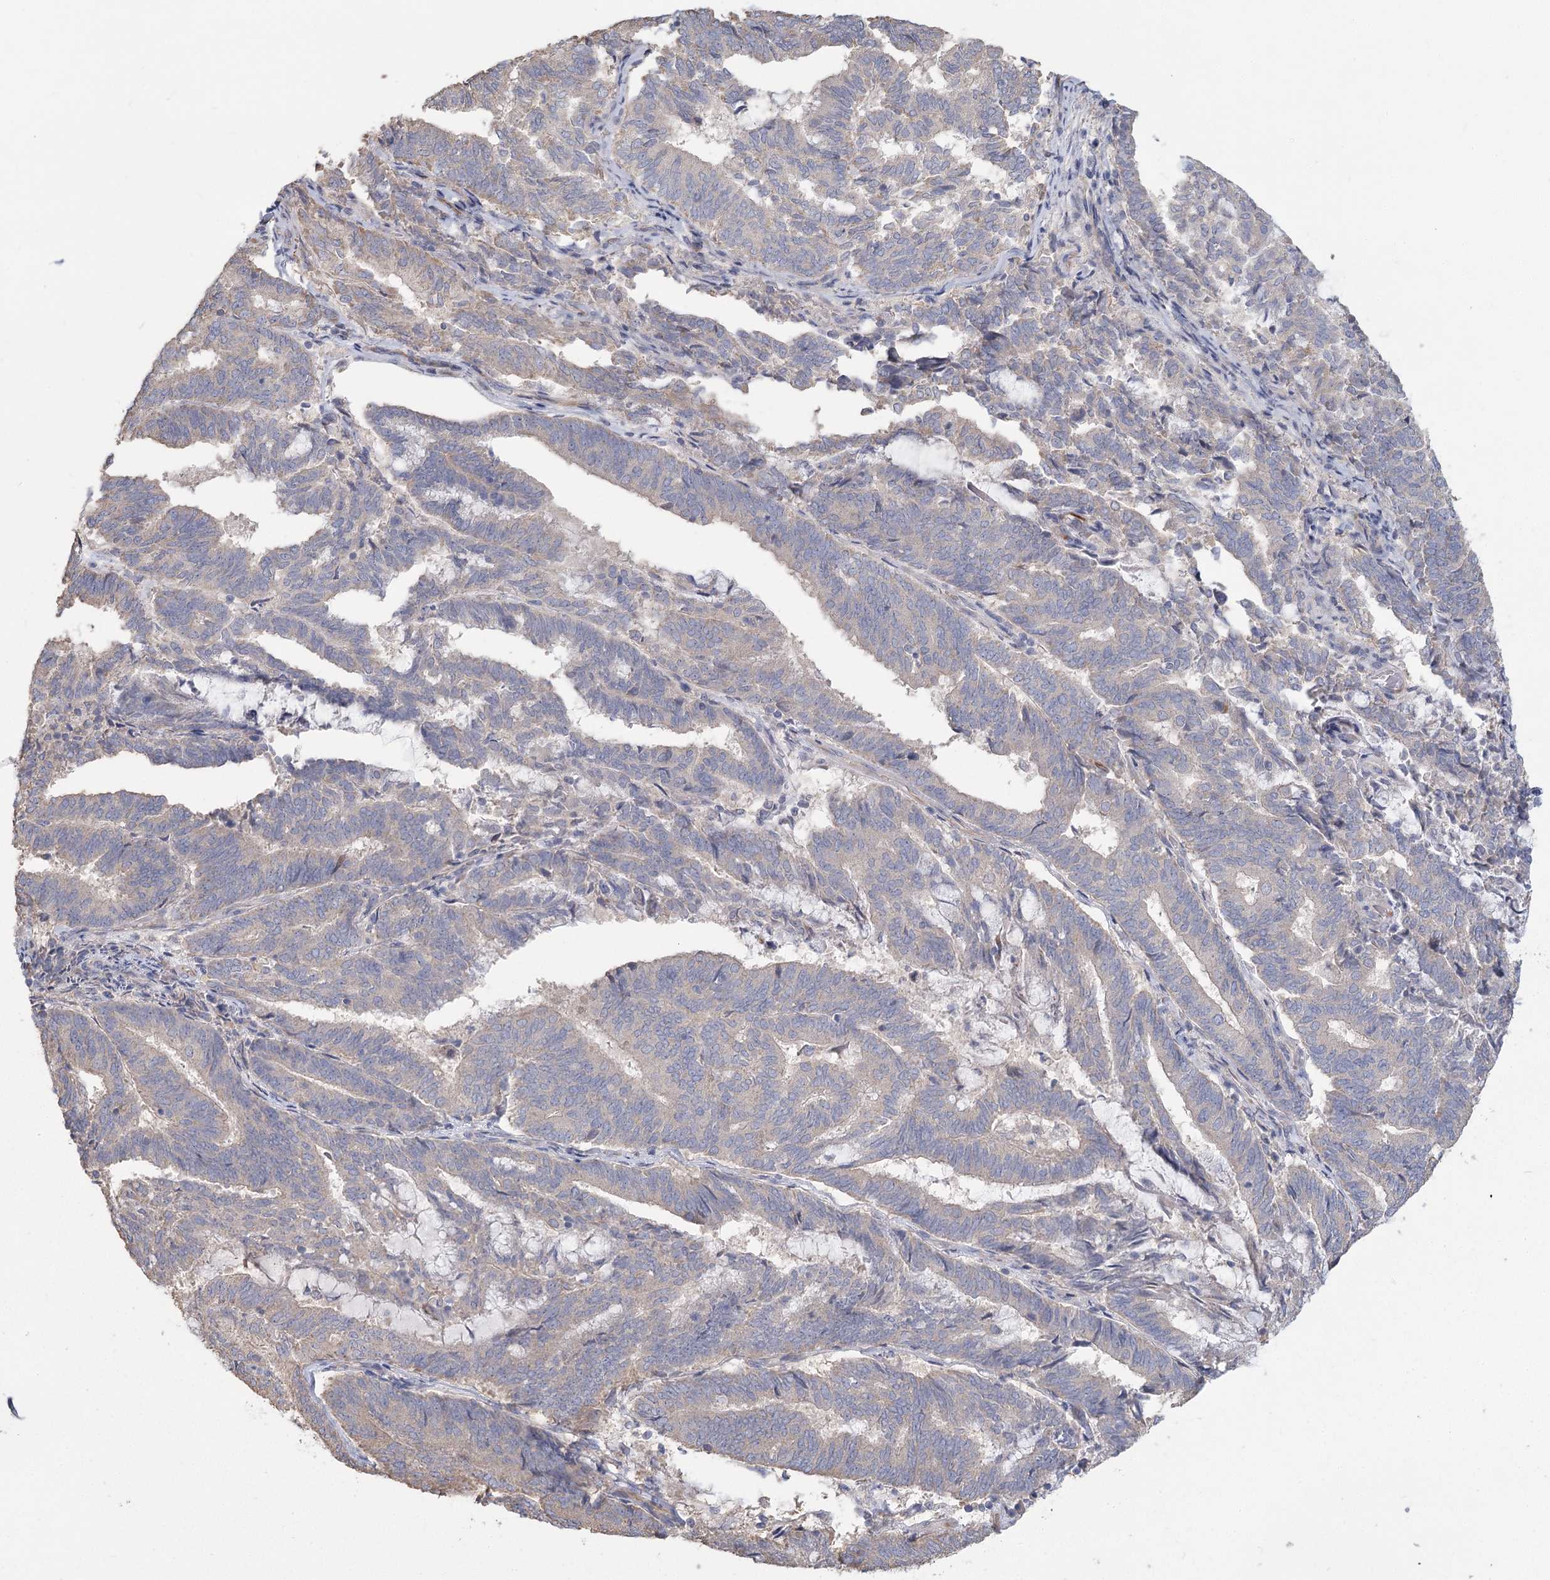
{"staining": {"intensity": "negative", "quantity": "none", "location": "none"}, "tissue": "endometrial cancer", "cell_type": "Tumor cells", "image_type": "cancer", "snomed": [{"axis": "morphology", "description": "Adenocarcinoma, NOS"}, {"axis": "topography", "description": "Endometrium"}], "caption": "The image displays no significant positivity in tumor cells of endometrial cancer (adenocarcinoma). The staining was performed using DAB (3,3'-diaminobenzidine) to visualize the protein expression in brown, while the nuclei were stained in blue with hematoxylin (Magnification: 20x).", "gene": "CNTLN", "patient": {"sex": "female", "age": 80}}